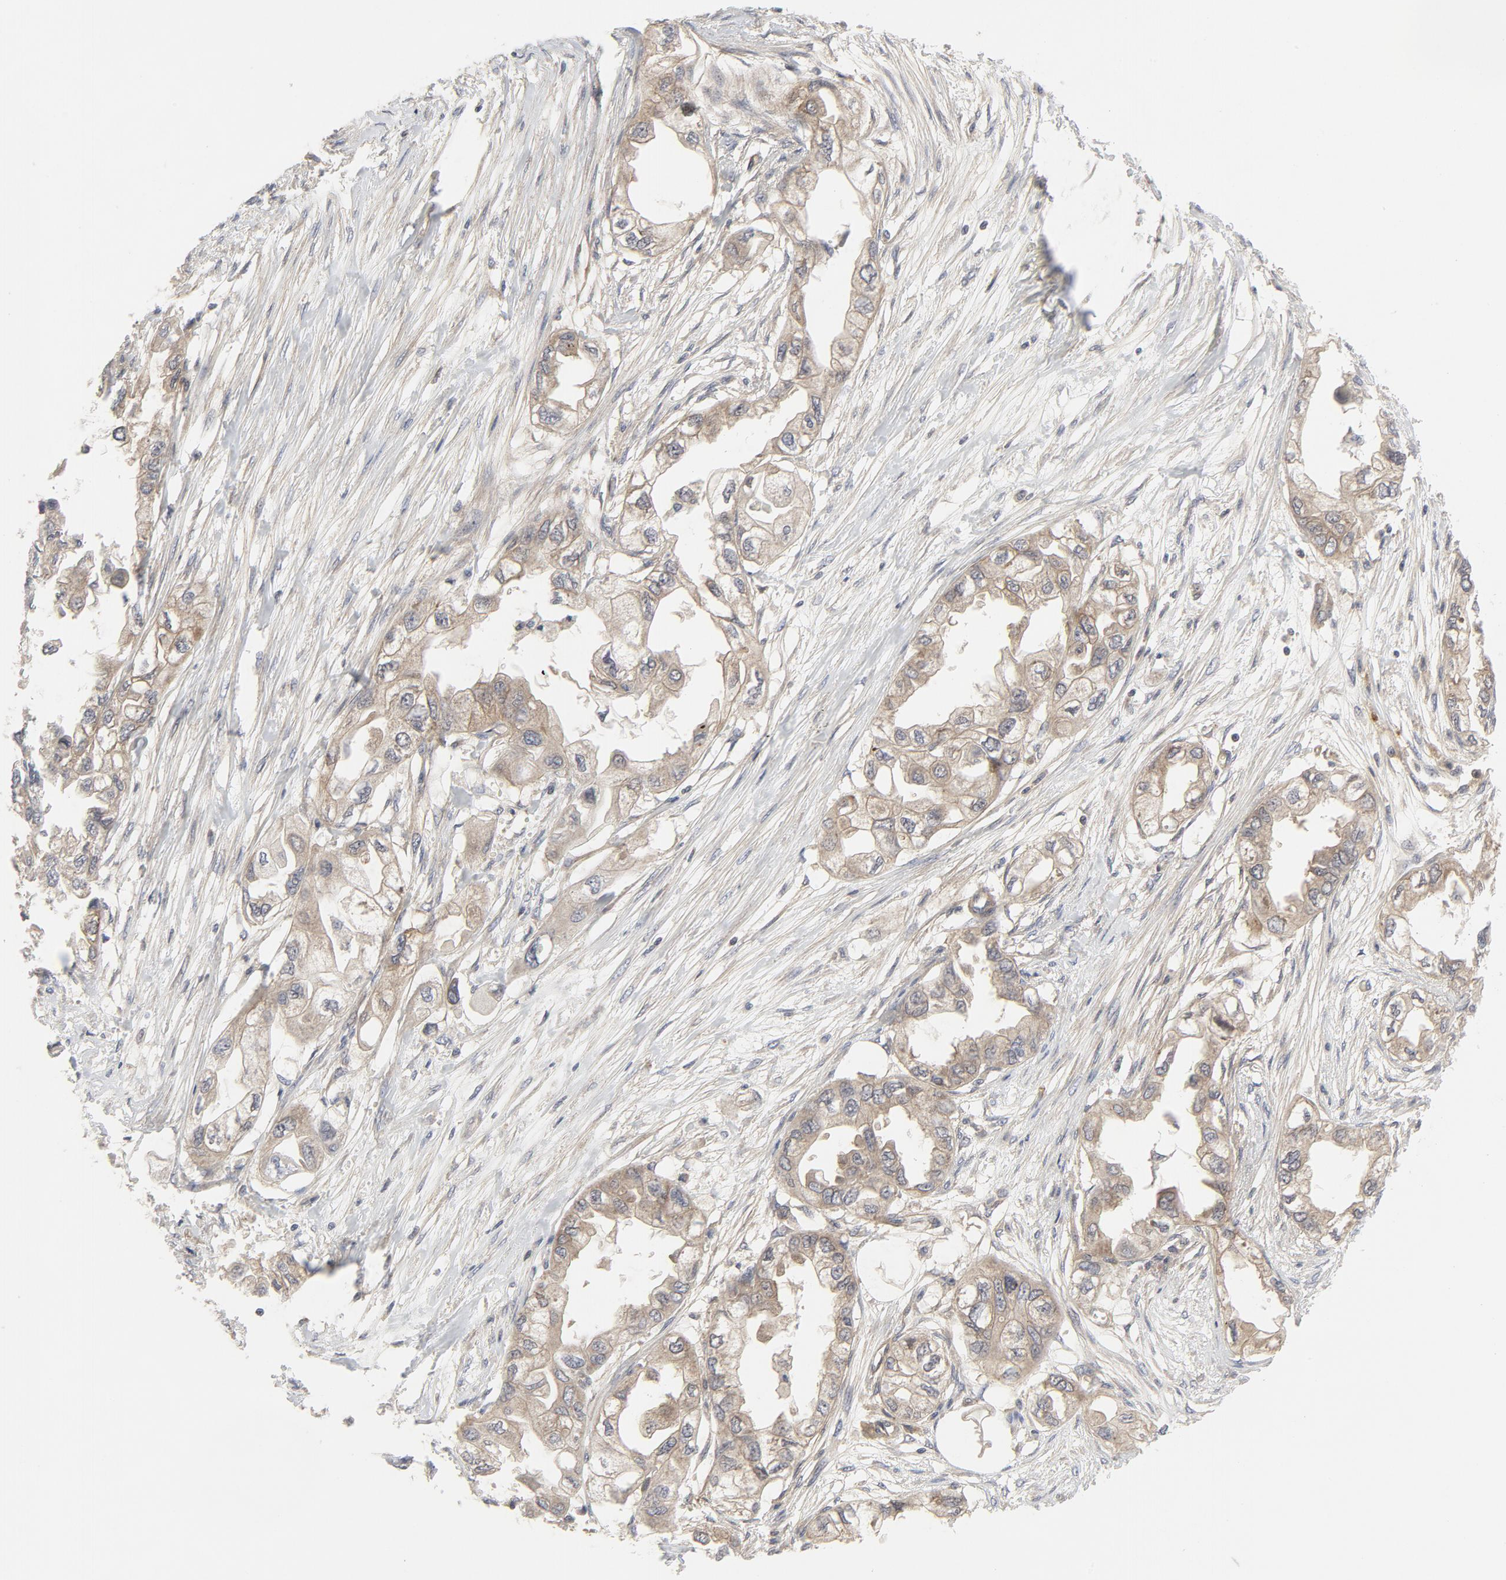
{"staining": {"intensity": "weak", "quantity": ">75%", "location": "cytoplasmic/membranous"}, "tissue": "endometrial cancer", "cell_type": "Tumor cells", "image_type": "cancer", "snomed": [{"axis": "morphology", "description": "Adenocarcinoma, NOS"}, {"axis": "topography", "description": "Endometrium"}], "caption": "Endometrial cancer (adenocarcinoma) stained with immunohistochemistry reveals weak cytoplasmic/membranous staining in approximately >75% of tumor cells.", "gene": "MAP2K7", "patient": {"sex": "female", "age": 67}}